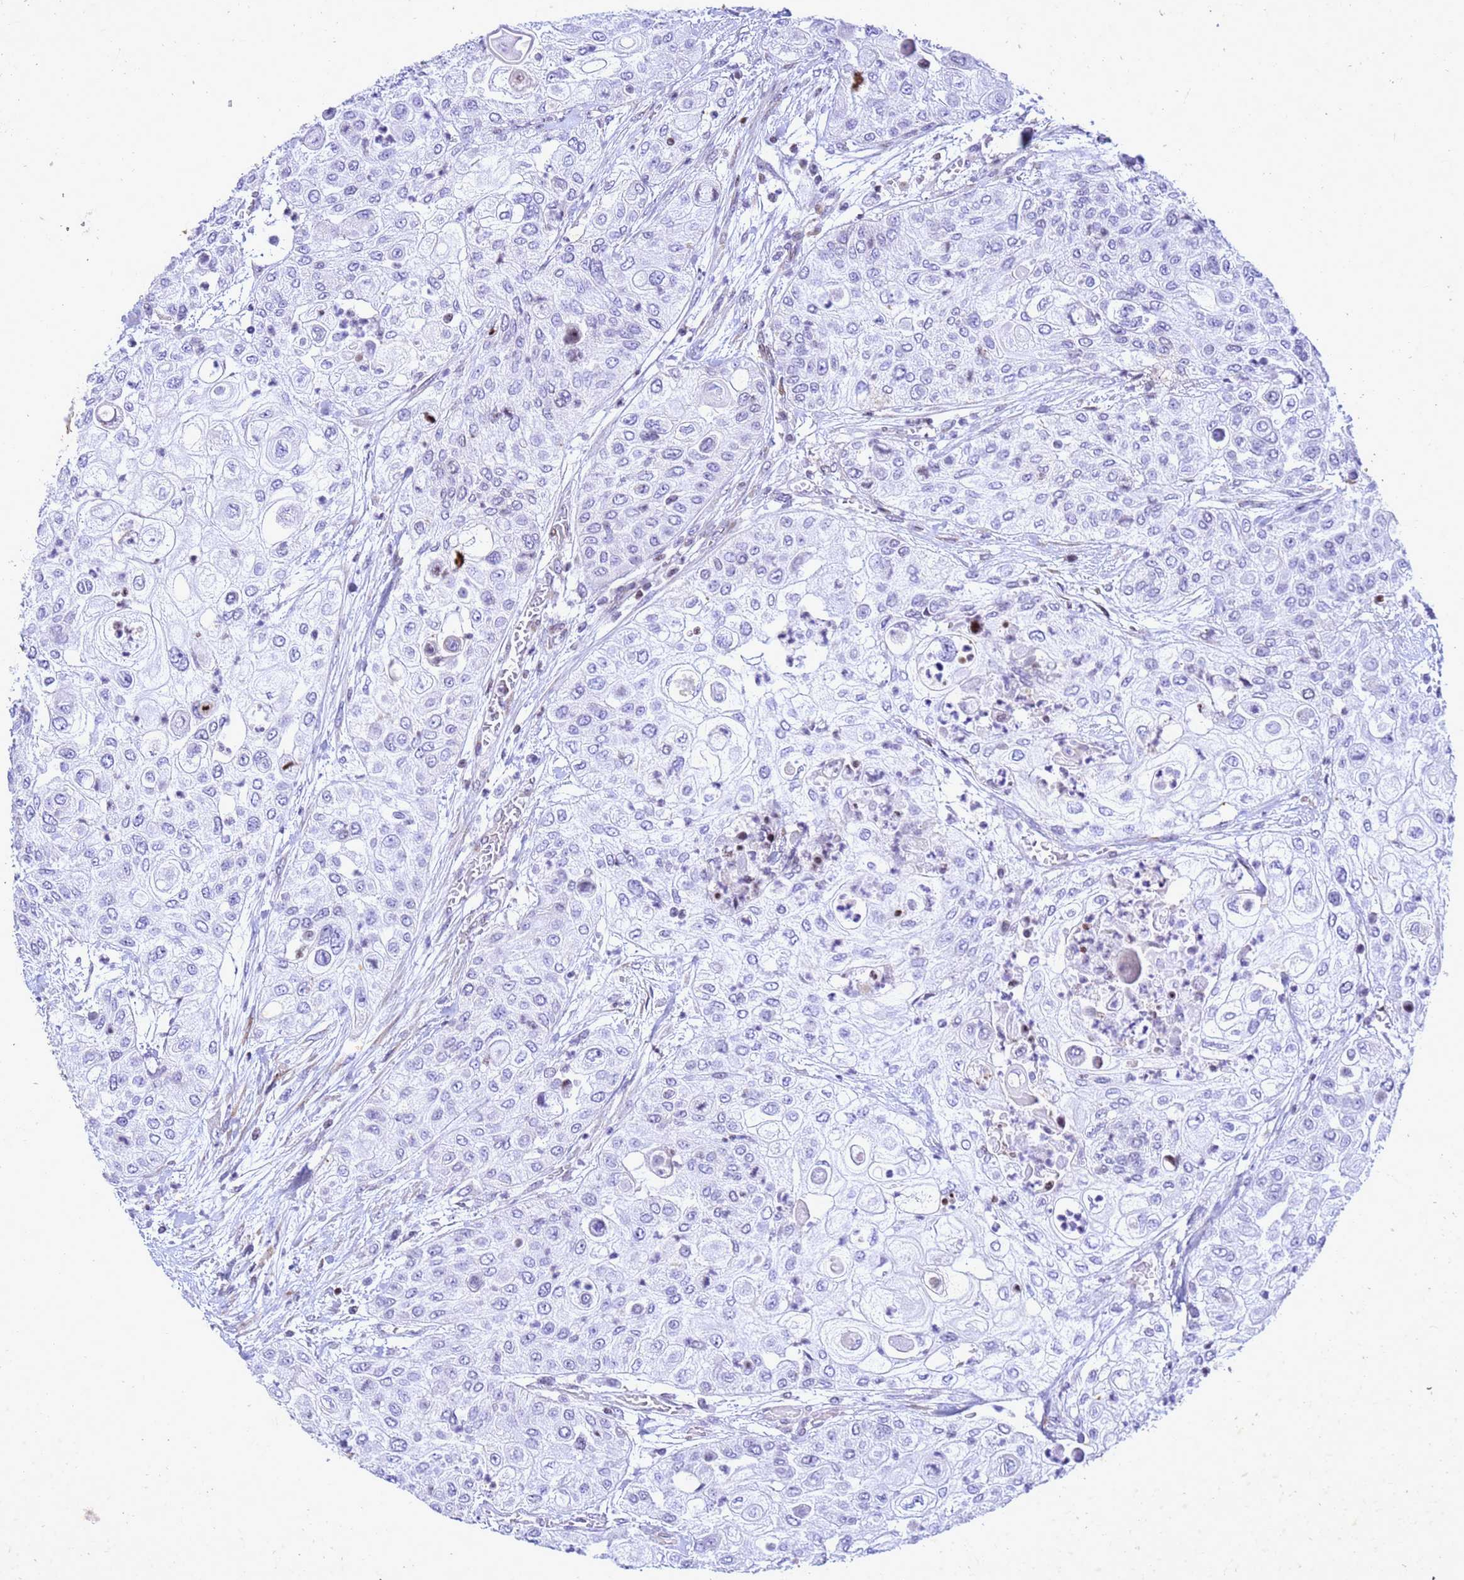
{"staining": {"intensity": "negative", "quantity": "none", "location": "none"}, "tissue": "urothelial cancer", "cell_type": "Tumor cells", "image_type": "cancer", "snomed": [{"axis": "morphology", "description": "Urothelial carcinoma, High grade"}, {"axis": "topography", "description": "Urinary bladder"}], "caption": "High-grade urothelial carcinoma was stained to show a protein in brown. There is no significant expression in tumor cells.", "gene": "COPS9", "patient": {"sex": "female", "age": 79}}